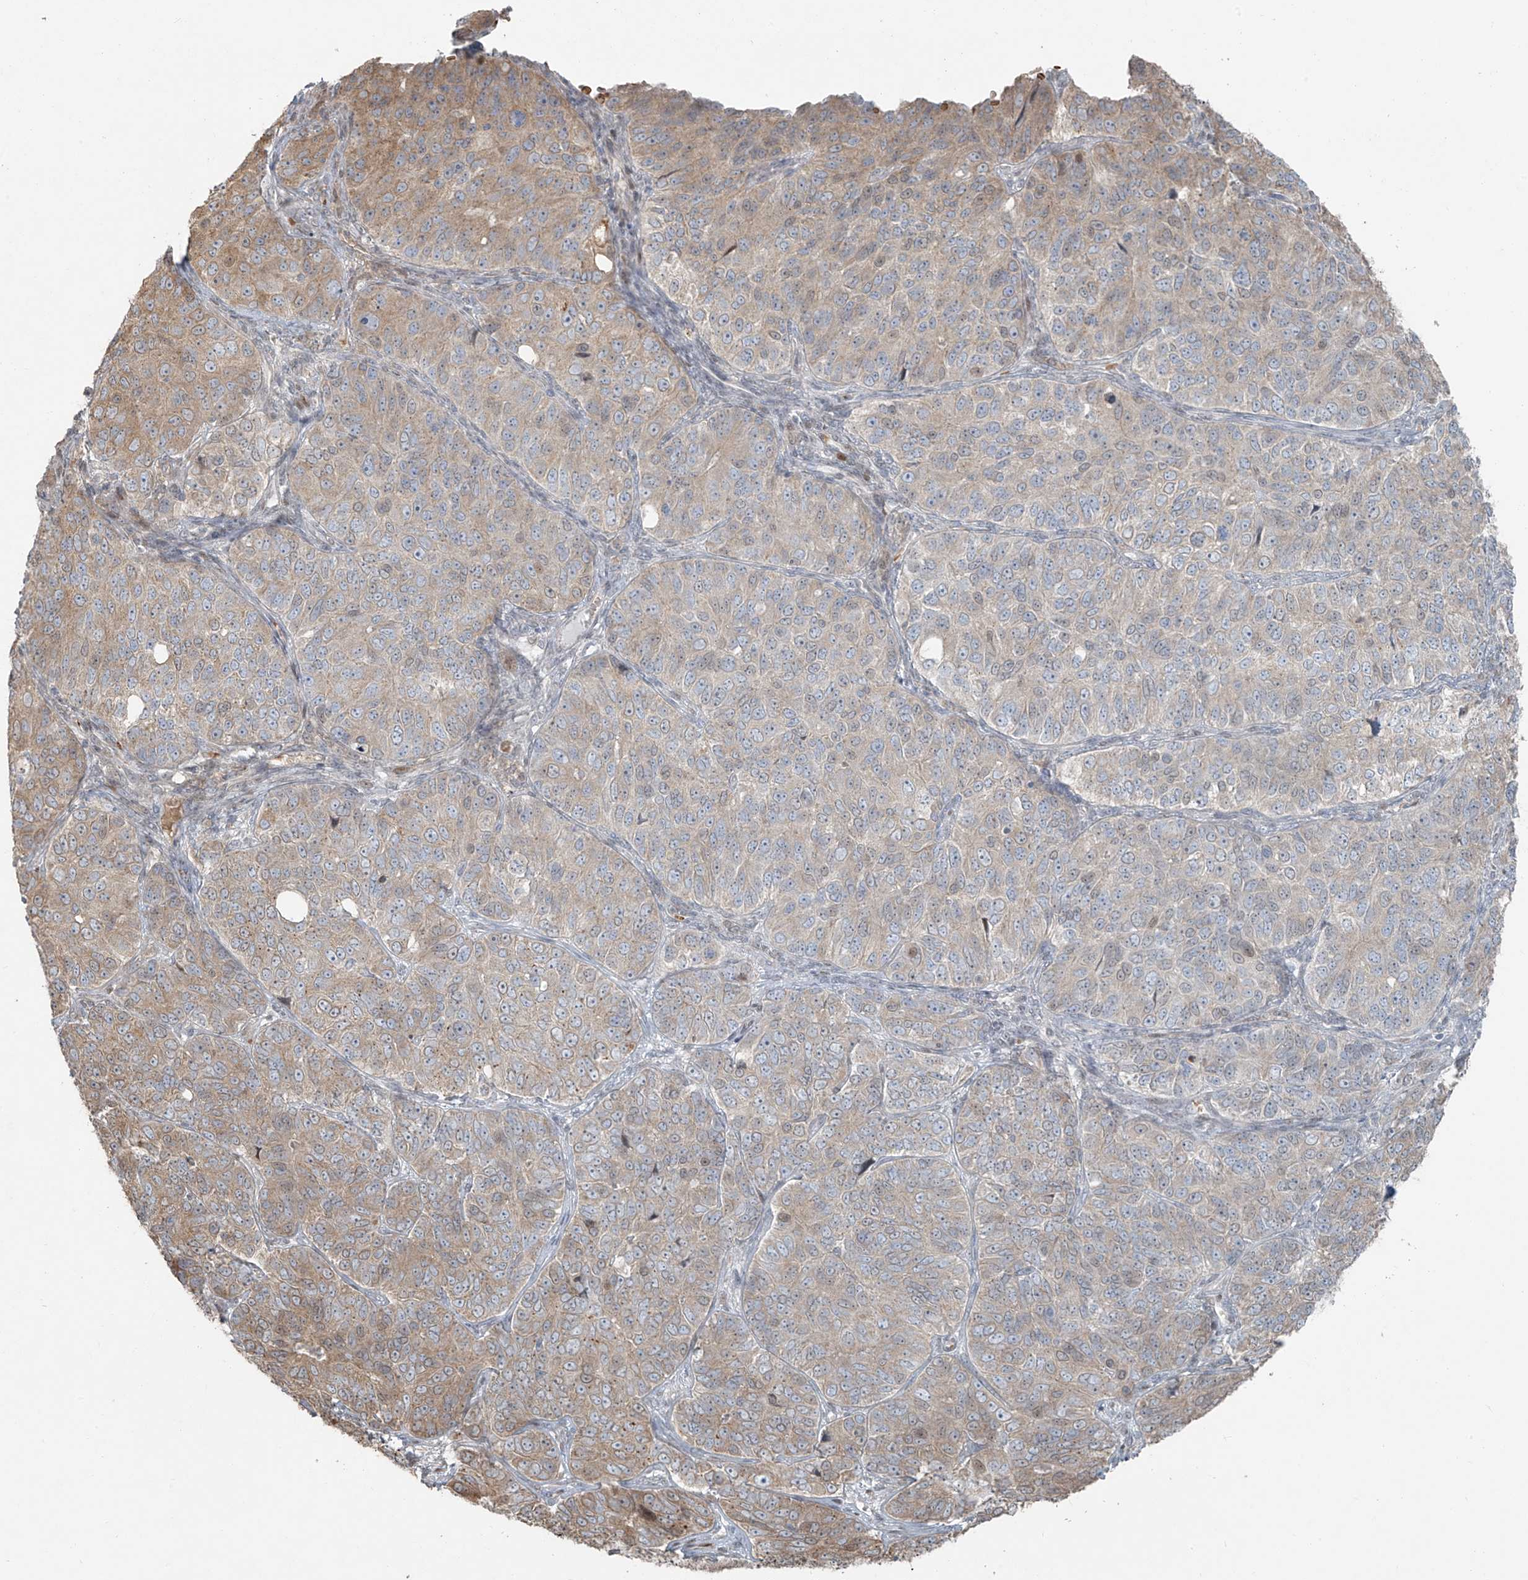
{"staining": {"intensity": "weak", "quantity": "25%-75%", "location": "cytoplasmic/membranous"}, "tissue": "ovarian cancer", "cell_type": "Tumor cells", "image_type": "cancer", "snomed": [{"axis": "morphology", "description": "Carcinoma, endometroid"}, {"axis": "topography", "description": "Ovary"}], "caption": "Endometroid carcinoma (ovarian) was stained to show a protein in brown. There is low levels of weak cytoplasmic/membranous staining in approximately 25%-75% of tumor cells. Immunohistochemistry (ihc) stains the protein in brown and the nuclei are stained blue.", "gene": "TTC22", "patient": {"sex": "female", "age": 51}}